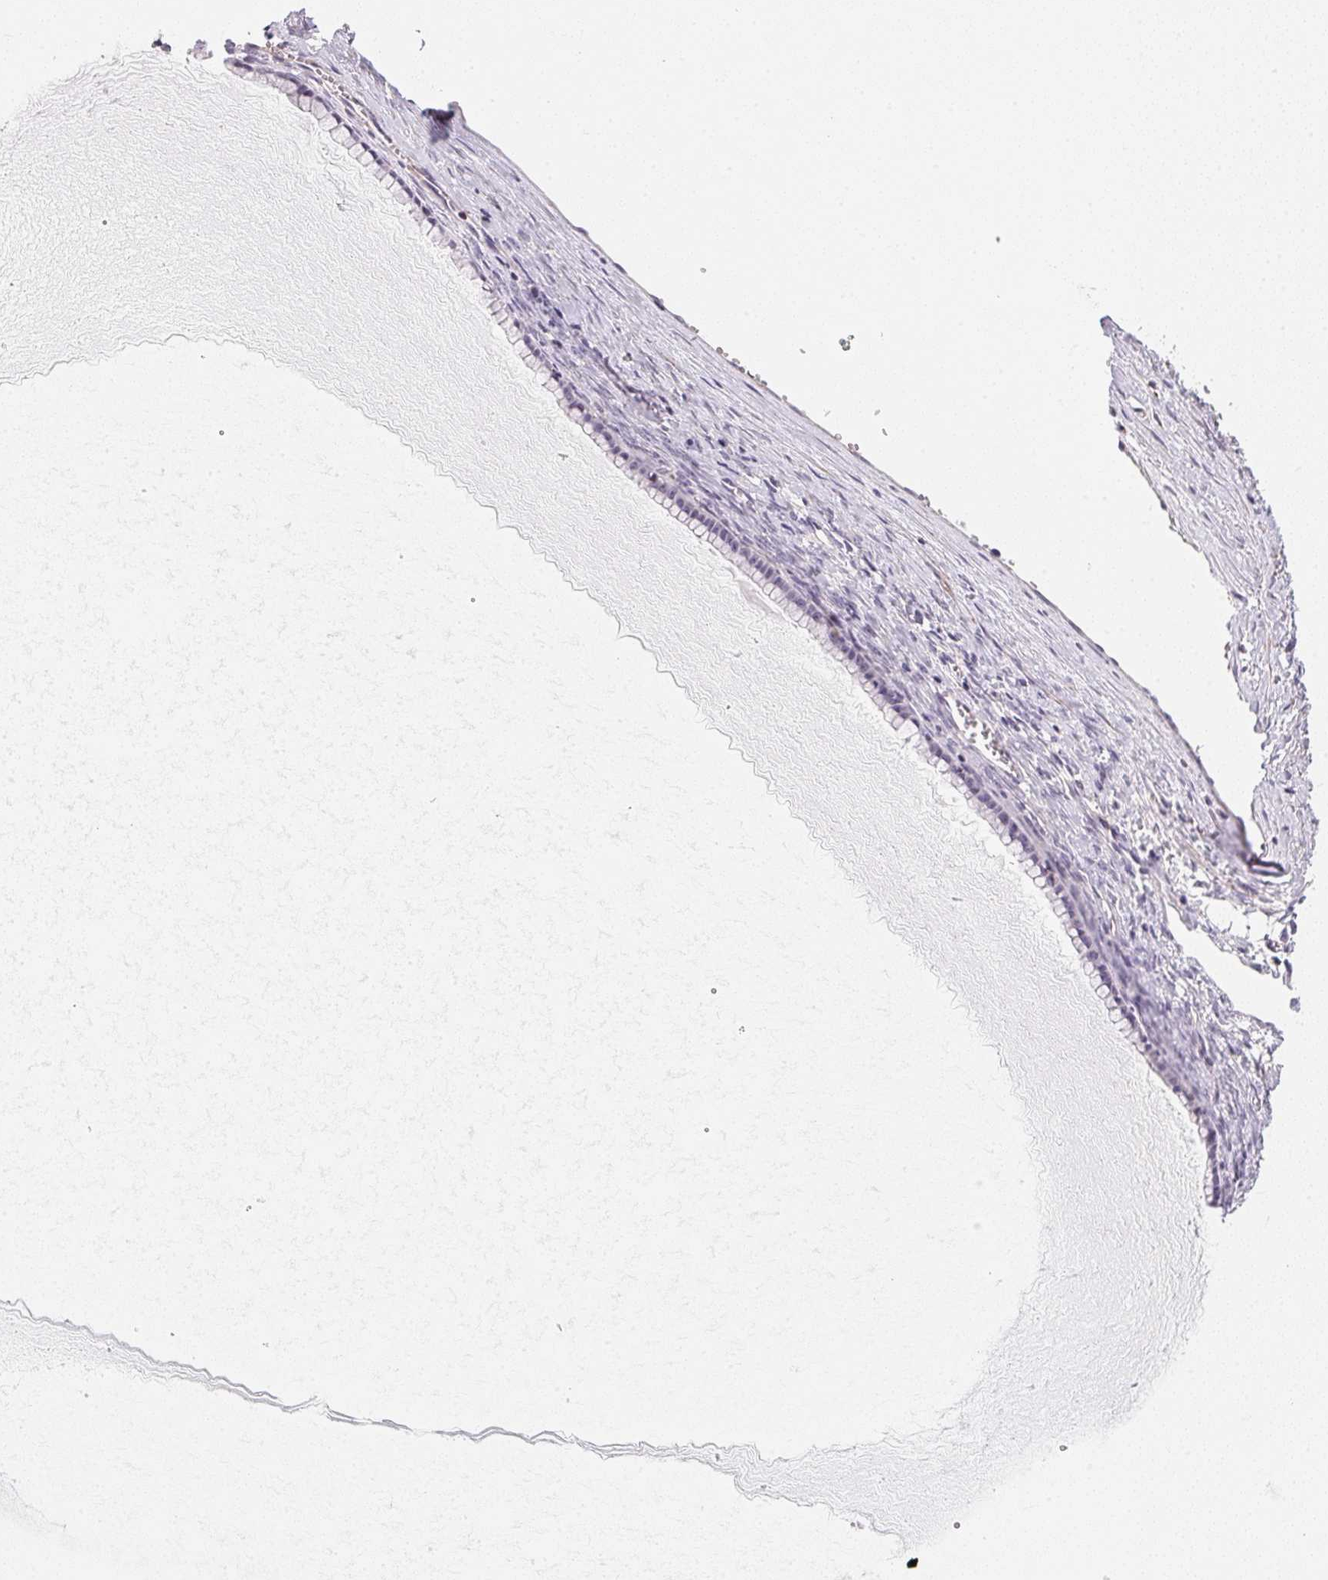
{"staining": {"intensity": "negative", "quantity": "none", "location": "none"}, "tissue": "ovarian cancer", "cell_type": "Tumor cells", "image_type": "cancer", "snomed": [{"axis": "morphology", "description": "Cystadenocarcinoma, mucinous, NOS"}, {"axis": "topography", "description": "Ovary"}], "caption": "Mucinous cystadenocarcinoma (ovarian) stained for a protein using immunohistochemistry (IHC) reveals no expression tumor cells.", "gene": "GIPC2", "patient": {"sex": "female", "age": 41}}